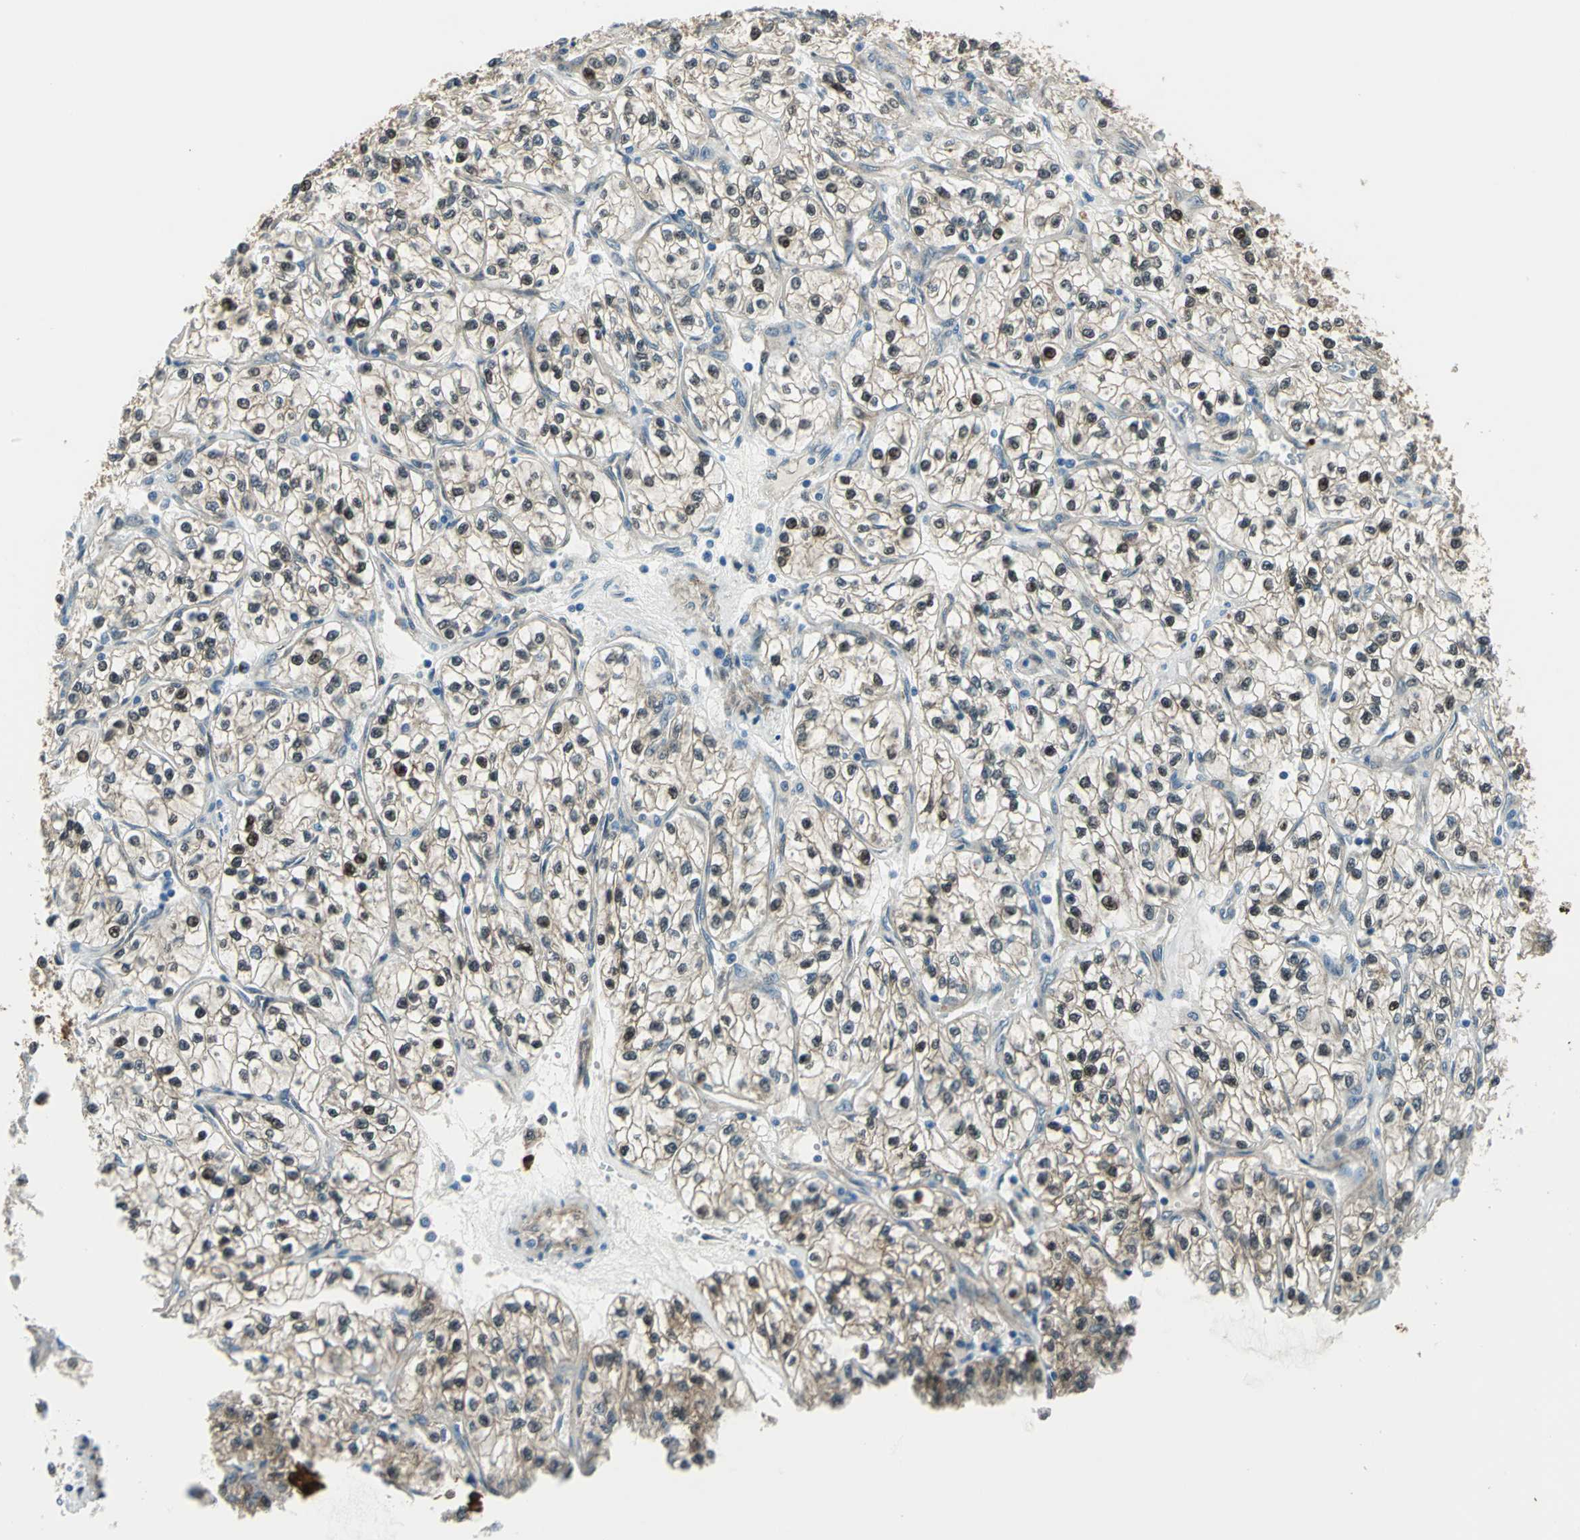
{"staining": {"intensity": "negative", "quantity": "none", "location": "none"}, "tissue": "renal cancer", "cell_type": "Tumor cells", "image_type": "cancer", "snomed": [{"axis": "morphology", "description": "Adenocarcinoma, NOS"}, {"axis": "topography", "description": "Kidney"}], "caption": "This photomicrograph is of renal cancer stained with IHC to label a protein in brown with the nuclei are counter-stained blue. There is no staining in tumor cells.", "gene": "HSPB1", "patient": {"sex": "female", "age": 57}}